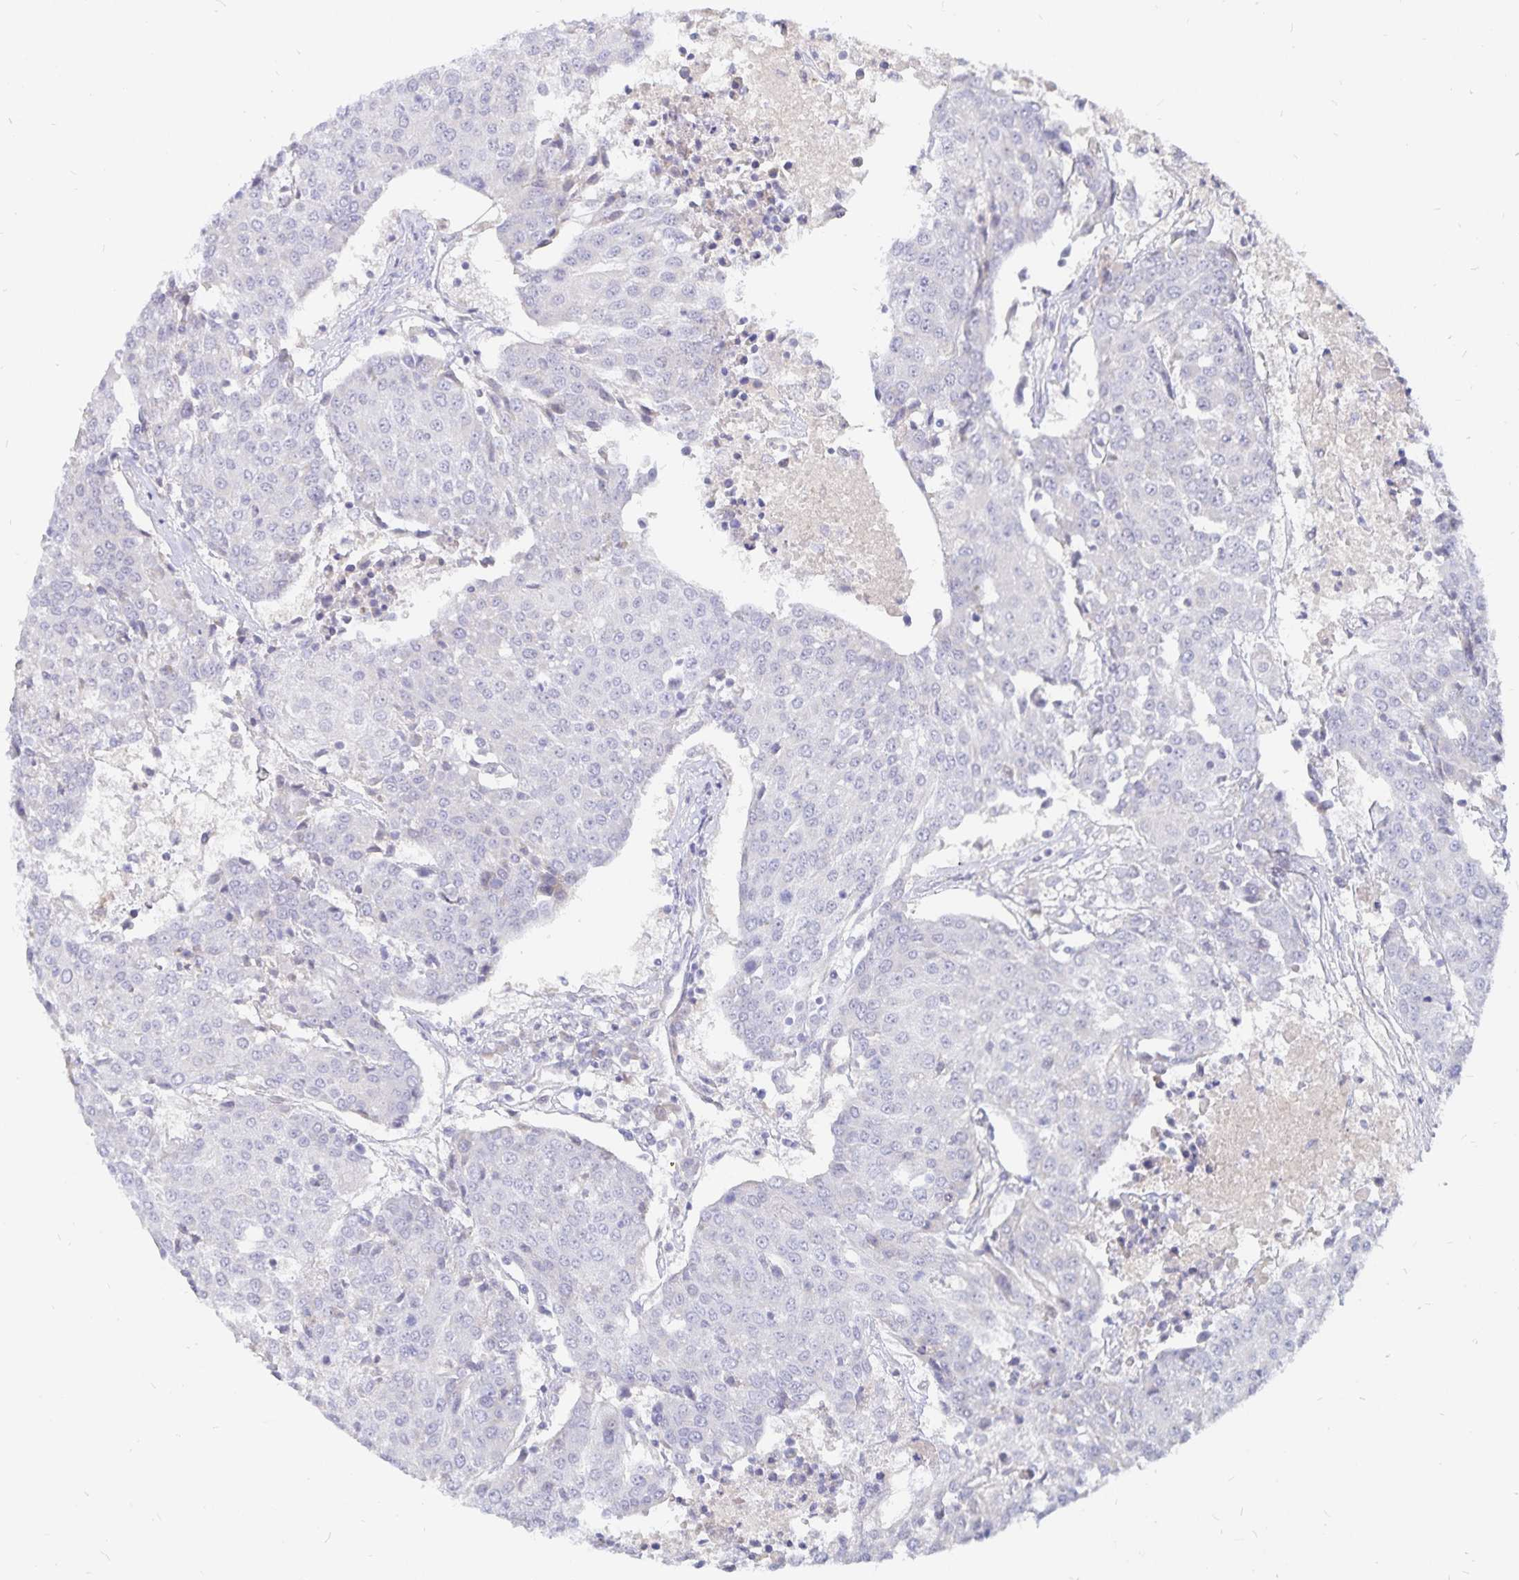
{"staining": {"intensity": "negative", "quantity": "none", "location": "none"}, "tissue": "urothelial cancer", "cell_type": "Tumor cells", "image_type": "cancer", "snomed": [{"axis": "morphology", "description": "Urothelial carcinoma, High grade"}, {"axis": "topography", "description": "Urinary bladder"}], "caption": "The histopathology image exhibits no significant staining in tumor cells of urothelial carcinoma (high-grade). (Brightfield microscopy of DAB immunohistochemistry (IHC) at high magnification).", "gene": "PKHD1", "patient": {"sex": "female", "age": 85}}